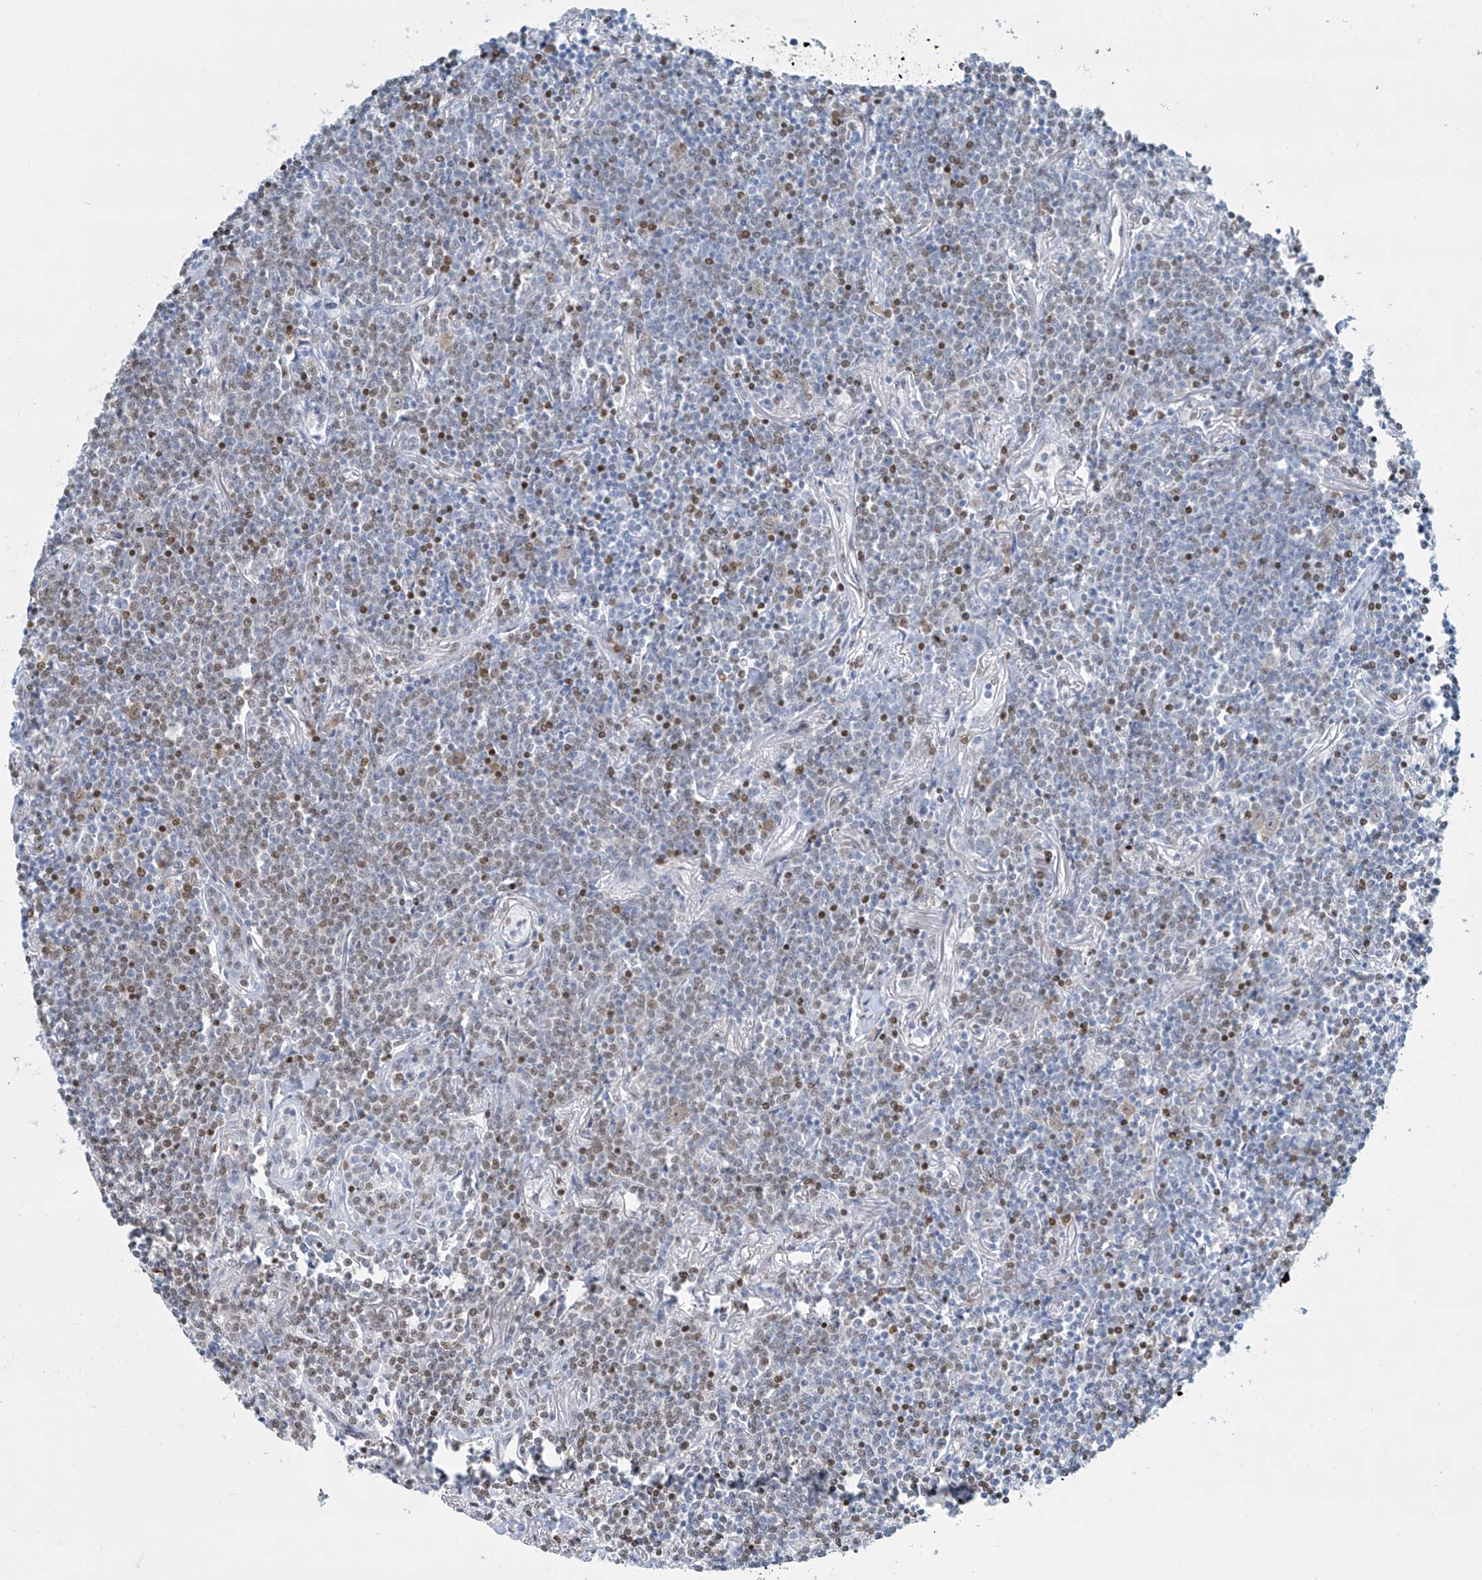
{"staining": {"intensity": "moderate", "quantity": "<25%", "location": "nuclear"}, "tissue": "lymphoma", "cell_type": "Tumor cells", "image_type": "cancer", "snomed": [{"axis": "morphology", "description": "Malignant lymphoma, non-Hodgkin's type, Low grade"}, {"axis": "topography", "description": "Lung"}], "caption": "Moderate nuclear protein expression is seen in about <25% of tumor cells in low-grade malignant lymphoma, non-Hodgkin's type.", "gene": "SARNP", "patient": {"sex": "female", "age": 71}}